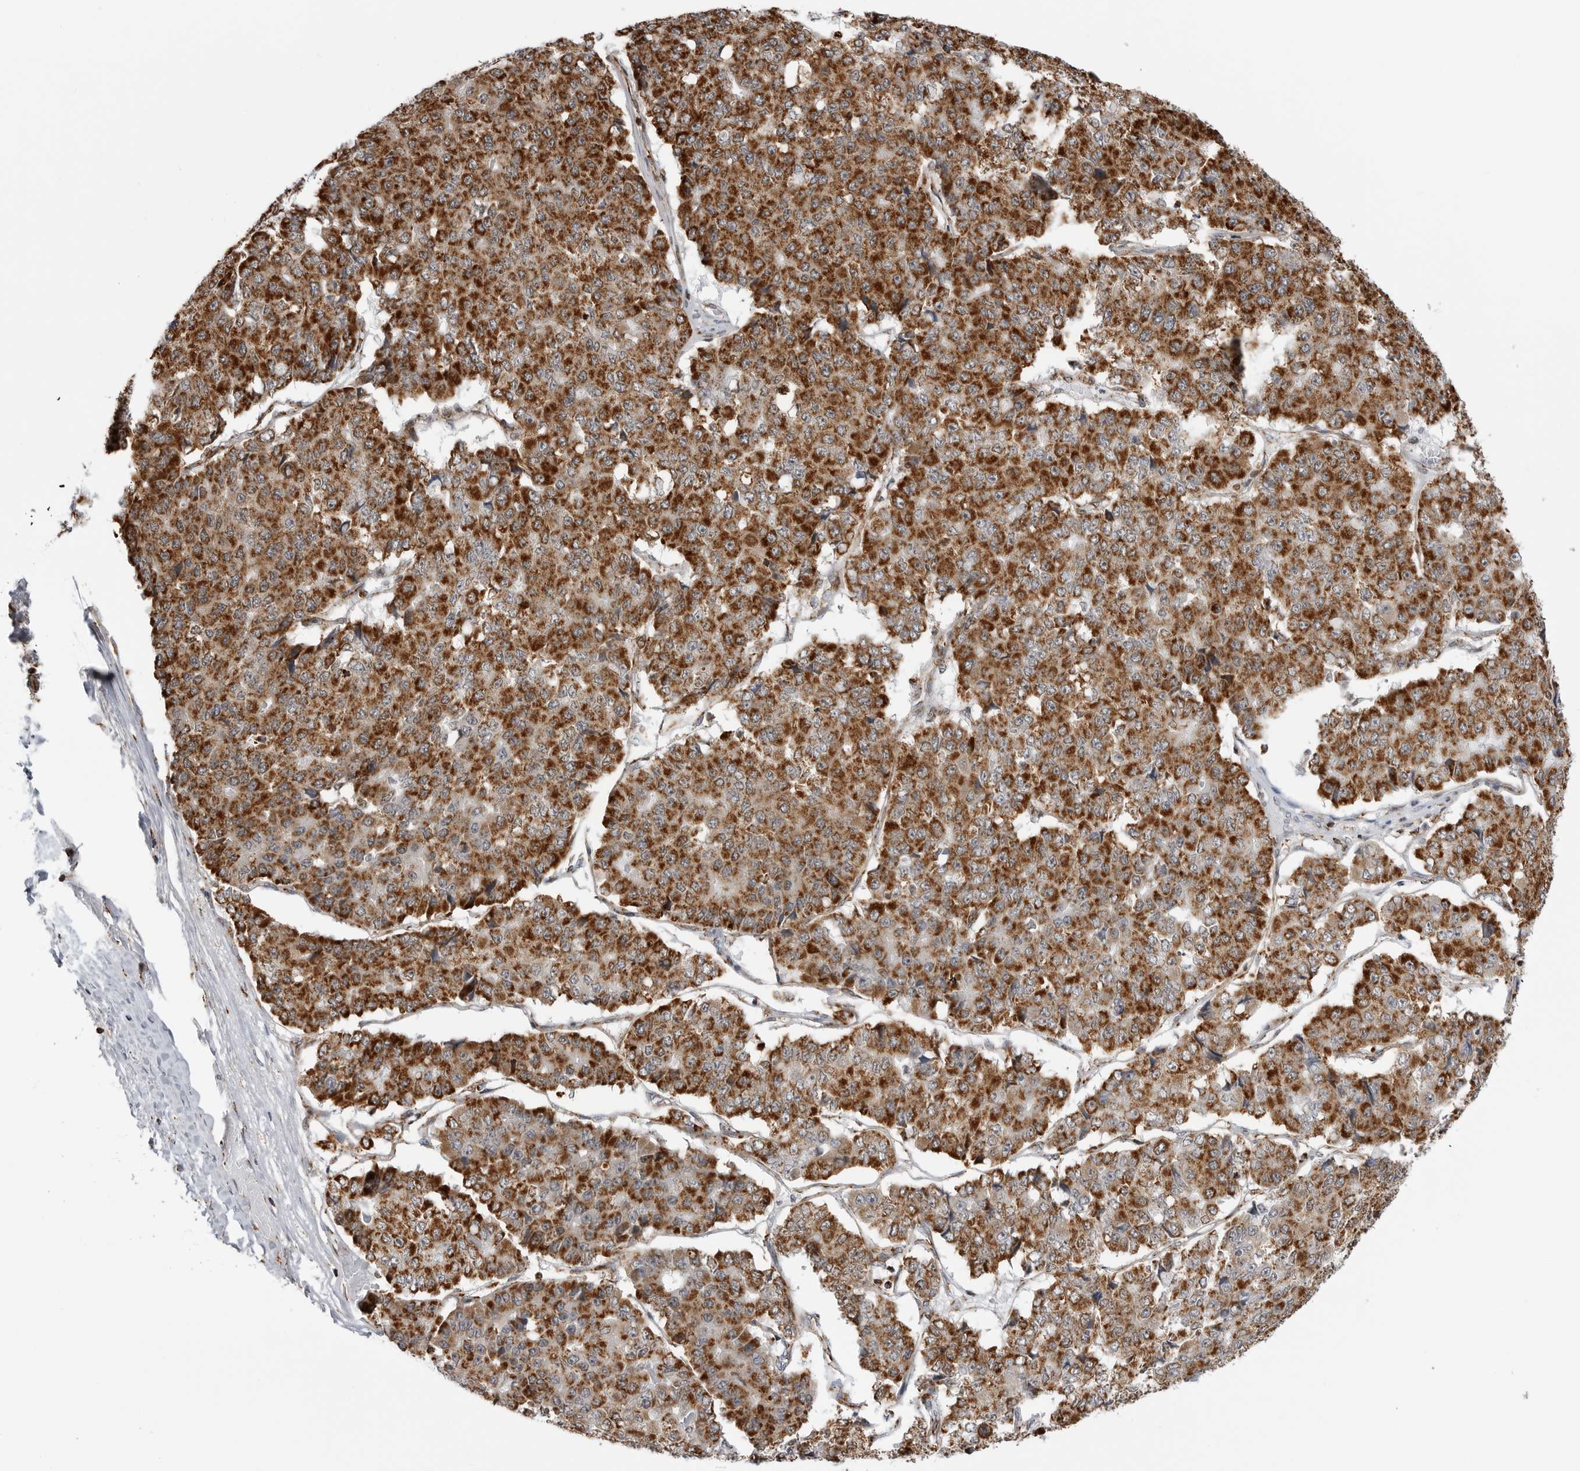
{"staining": {"intensity": "strong", "quantity": ">75%", "location": "cytoplasmic/membranous"}, "tissue": "pancreatic cancer", "cell_type": "Tumor cells", "image_type": "cancer", "snomed": [{"axis": "morphology", "description": "Adenocarcinoma, NOS"}, {"axis": "topography", "description": "Pancreas"}], "caption": "Immunohistochemical staining of human pancreatic cancer displays high levels of strong cytoplasmic/membranous protein expression in approximately >75% of tumor cells.", "gene": "COX5A", "patient": {"sex": "male", "age": 50}}